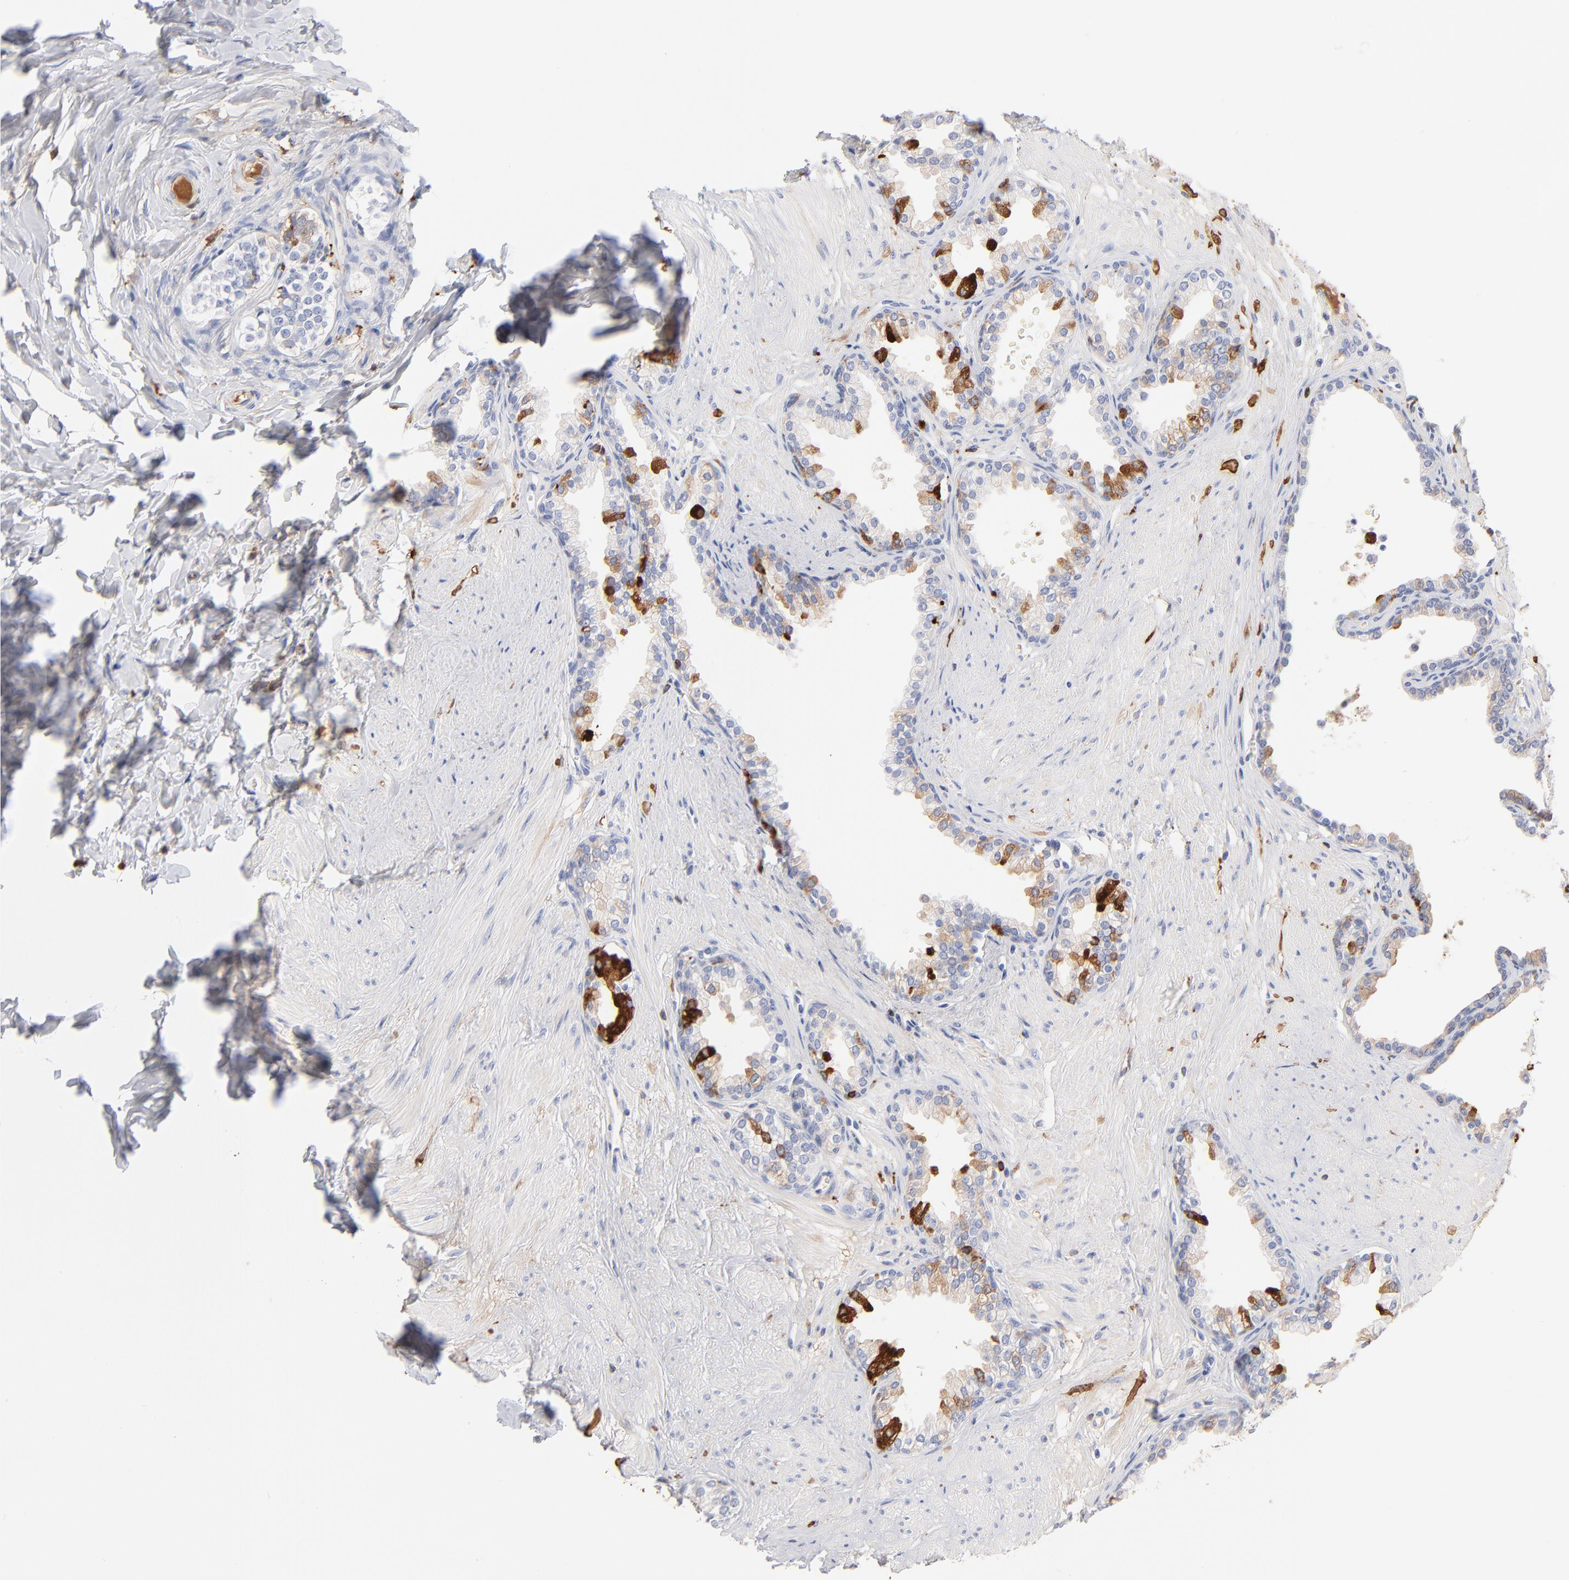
{"staining": {"intensity": "moderate", "quantity": "<25%", "location": "cytoplasmic/membranous"}, "tissue": "prostate", "cell_type": "Glandular cells", "image_type": "normal", "snomed": [{"axis": "morphology", "description": "Normal tissue, NOS"}, {"axis": "topography", "description": "Prostate"}], "caption": "A high-resolution image shows immunohistochemistry staining of unremarkable prostate, which demonstrates moderate cytoplasmic/membranous expression in about <25% of glandular cells. The staining is performed using DAB brown chromogen to label protein expression. The nuclei are counter-stained blue using hematoxylin.", "gene": "APOH", "patient": {"sex": "male", "age": 64}}